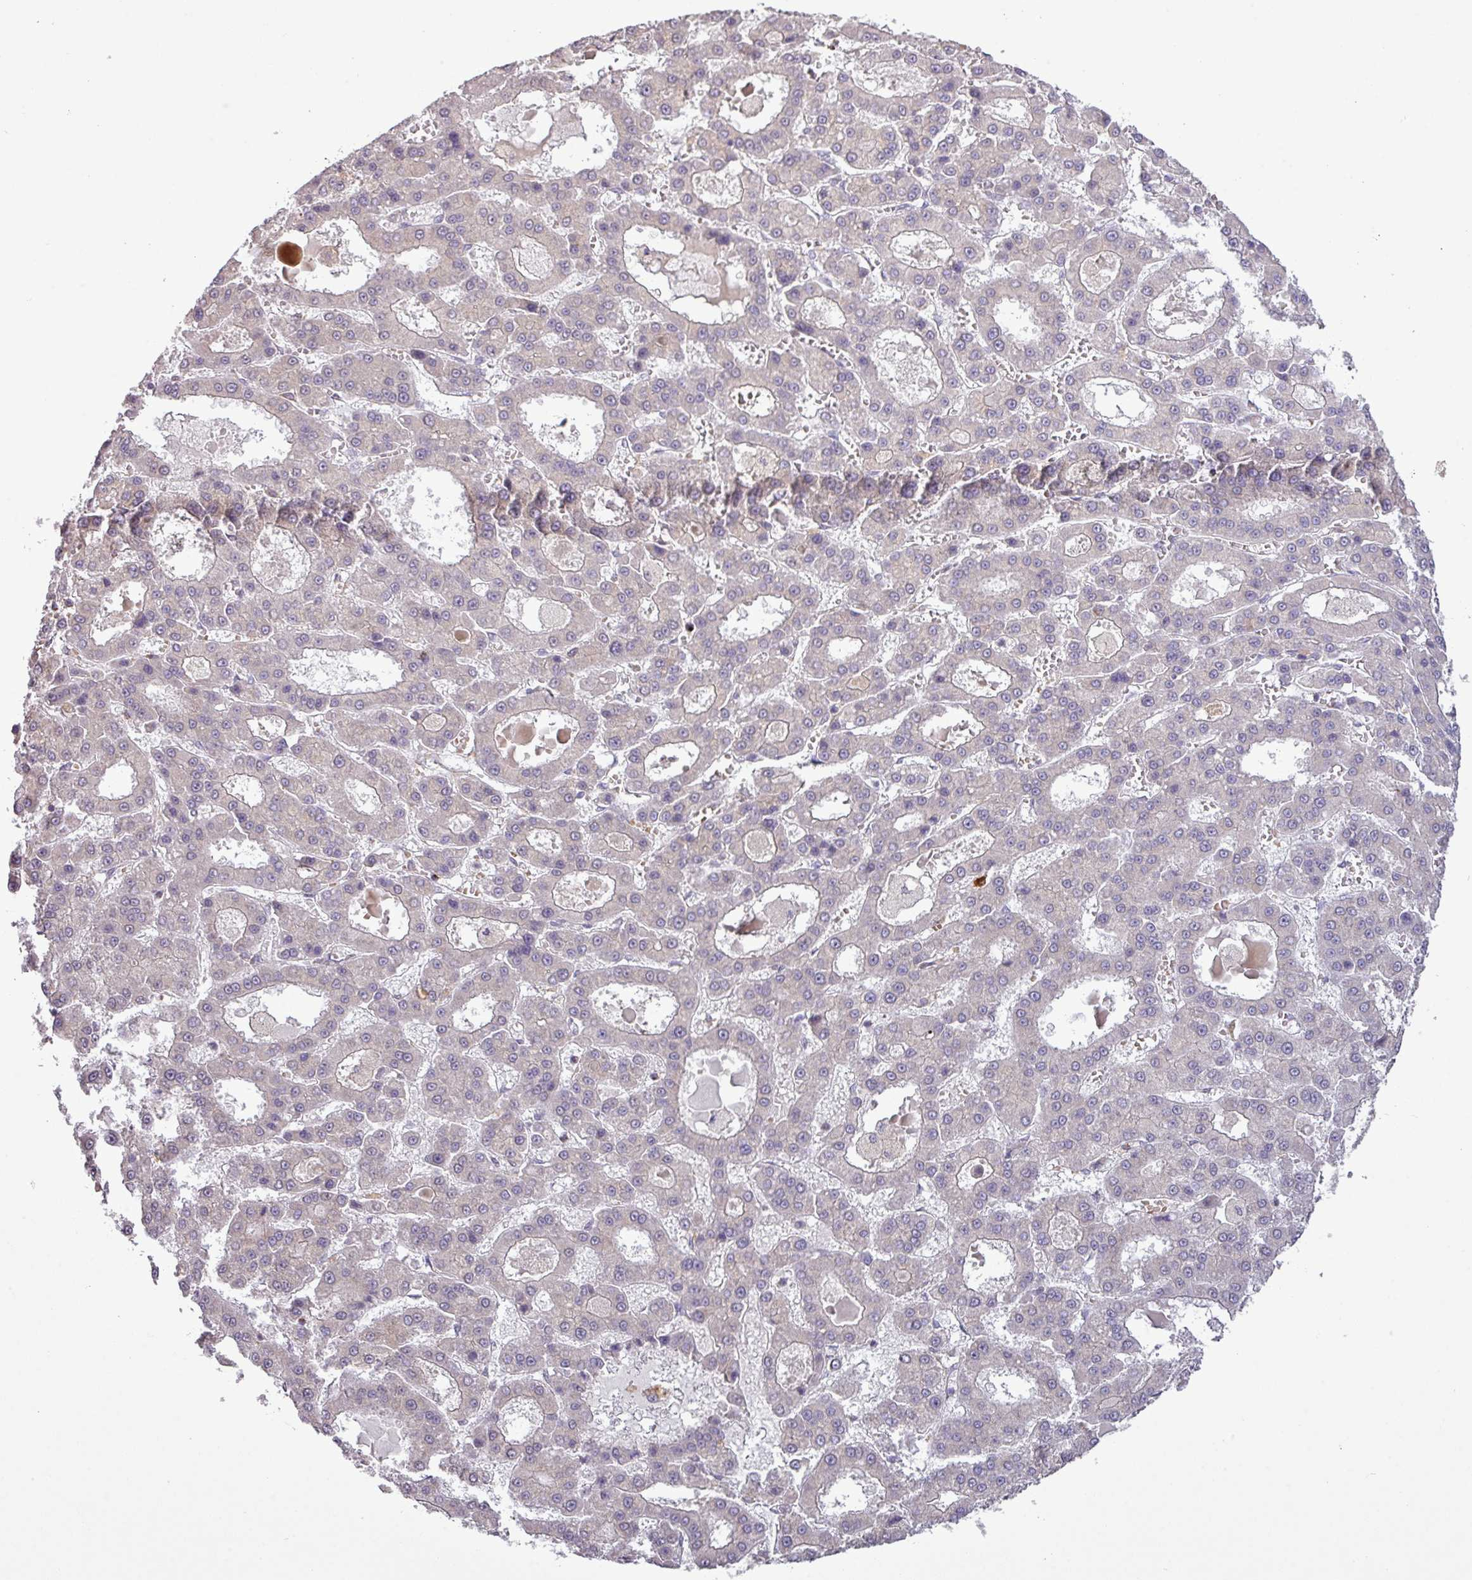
{"staining": {"intensity": "negative", "quantity": "none", "location": "none"}, "tissue": "liver cancer", "cell_type": "Tumor cells", "image_type": "cancer", "snomed": [{"axis": "morphology", "description": "Carcinoma, Hepatocellular, NOS"}, {"axis": "topography", "description": "Liver"}], "caption": "DAB immunohistochemical staining of liver cancer demonstrates no significant positivity in tumor cells.", "gene": "TPRA1", "patient": {"sex": "male", "age": 70}}